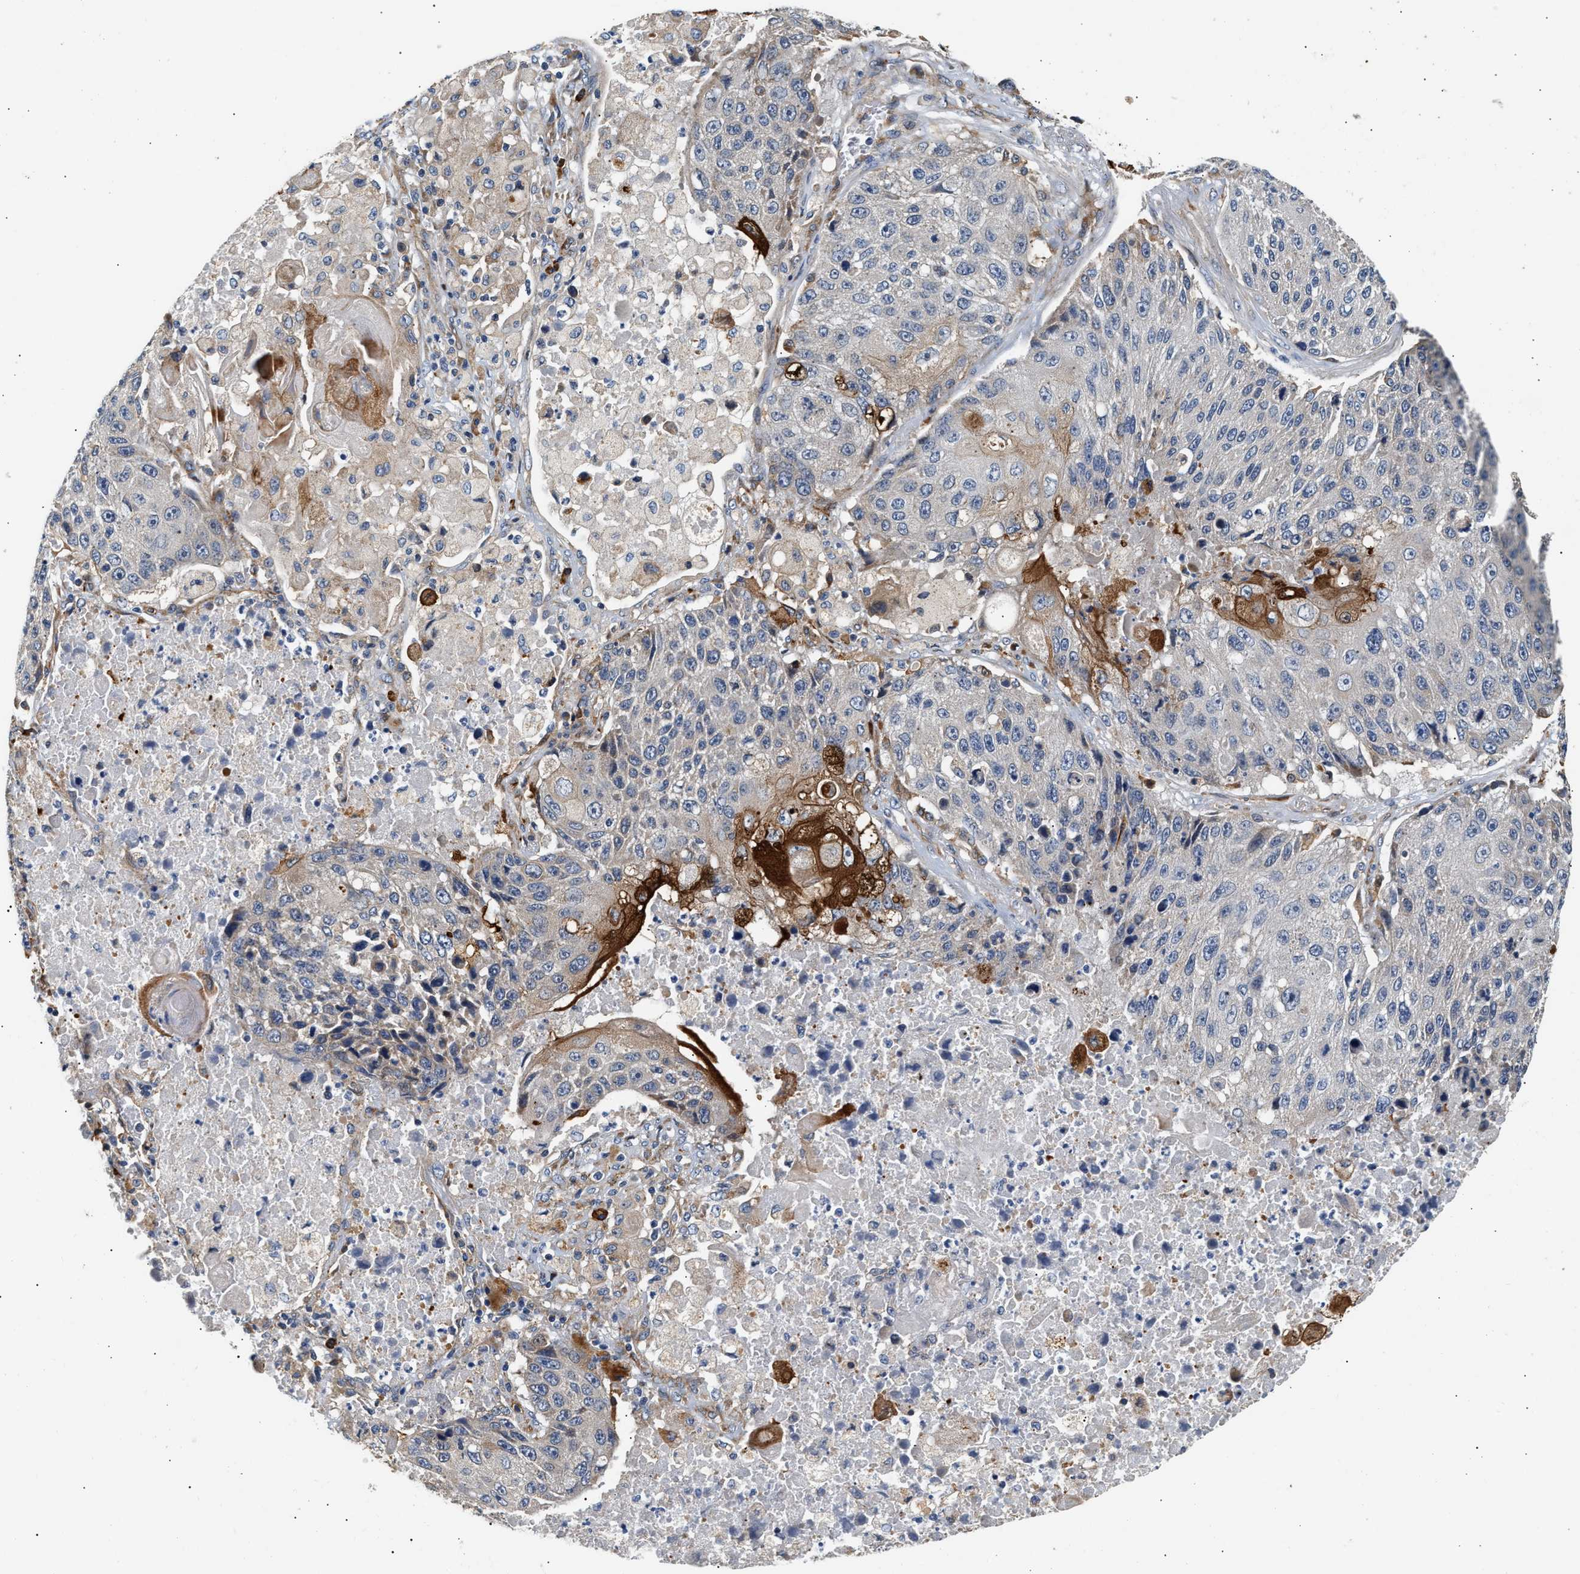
{"staining": {"intensity": "negative", "quantity": "none", "location": "none"}, "tissue": "lung cancer", "cell_type": "Tumor cells", "image_type": "cancer", "snomed": [{"axis": "morphology", "description": "Squamous cell carcinoma, NOS"}, {"axis": "topography", "description": "Lung"}], "caption": "IHC image of neoplastic tissue: human lung squamous cell carcinoma stained with DAB (3,3'-diaminobenzidine) reveals no significant protein staining in tumor cells.", "gene": "IFT74", "patient": {"sex": "male", "age": 61}}